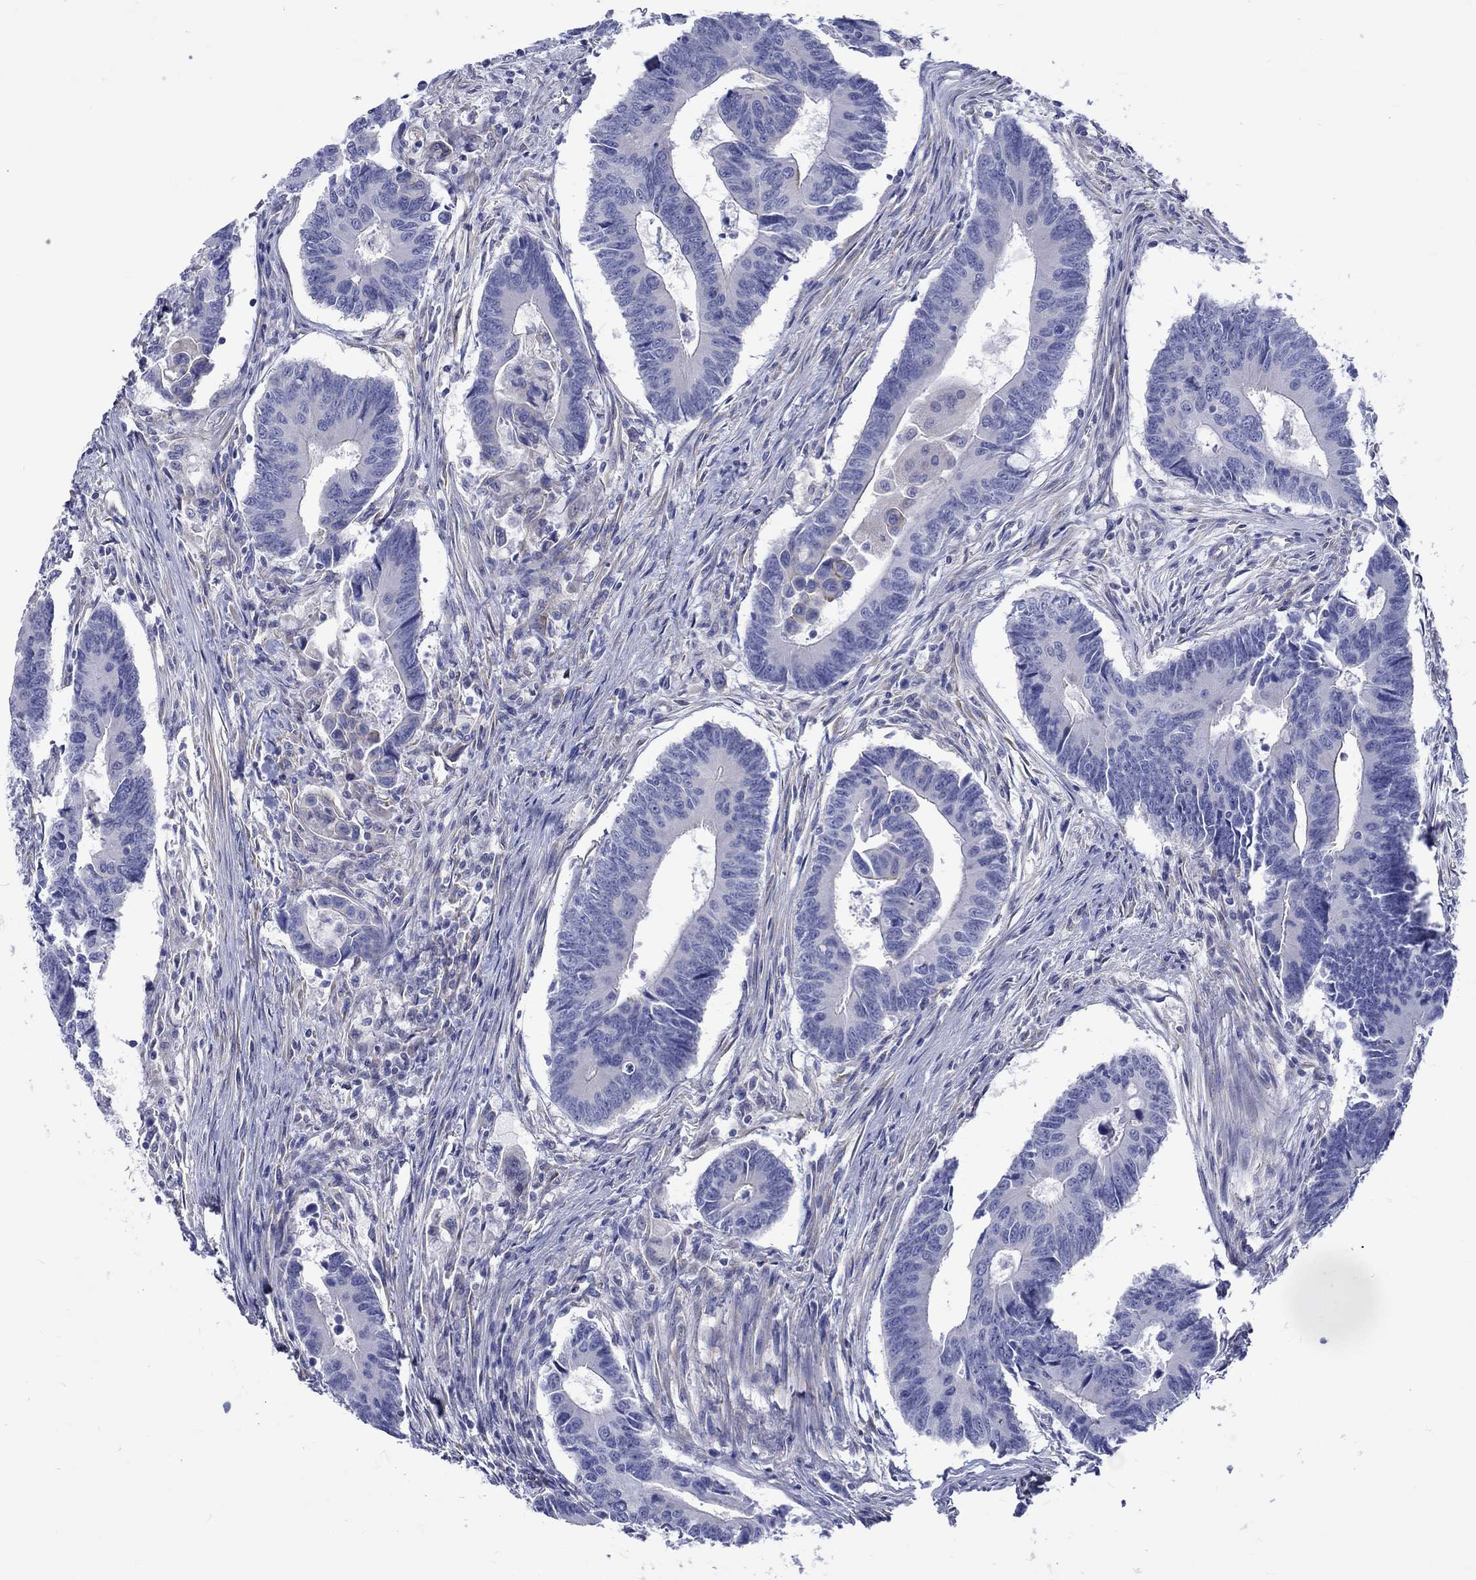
{"staining": {"intensity": "negative", "quantity": "none", "location": "none"}, "tissue": "colorectal cancer", "cell_type": "Tumor cells", "image_type": "cancer", "snomed": [{"axis": "morphology", "description": "Adenocarcinoma, NOS"}, {"axis": "topography", "description": "Rectum"}], "caption": "There is no significant positivity in tumor cells of colorectal cancer.", "gene": "SH2D7", "patient": {"sex": "male", "age": 67}}